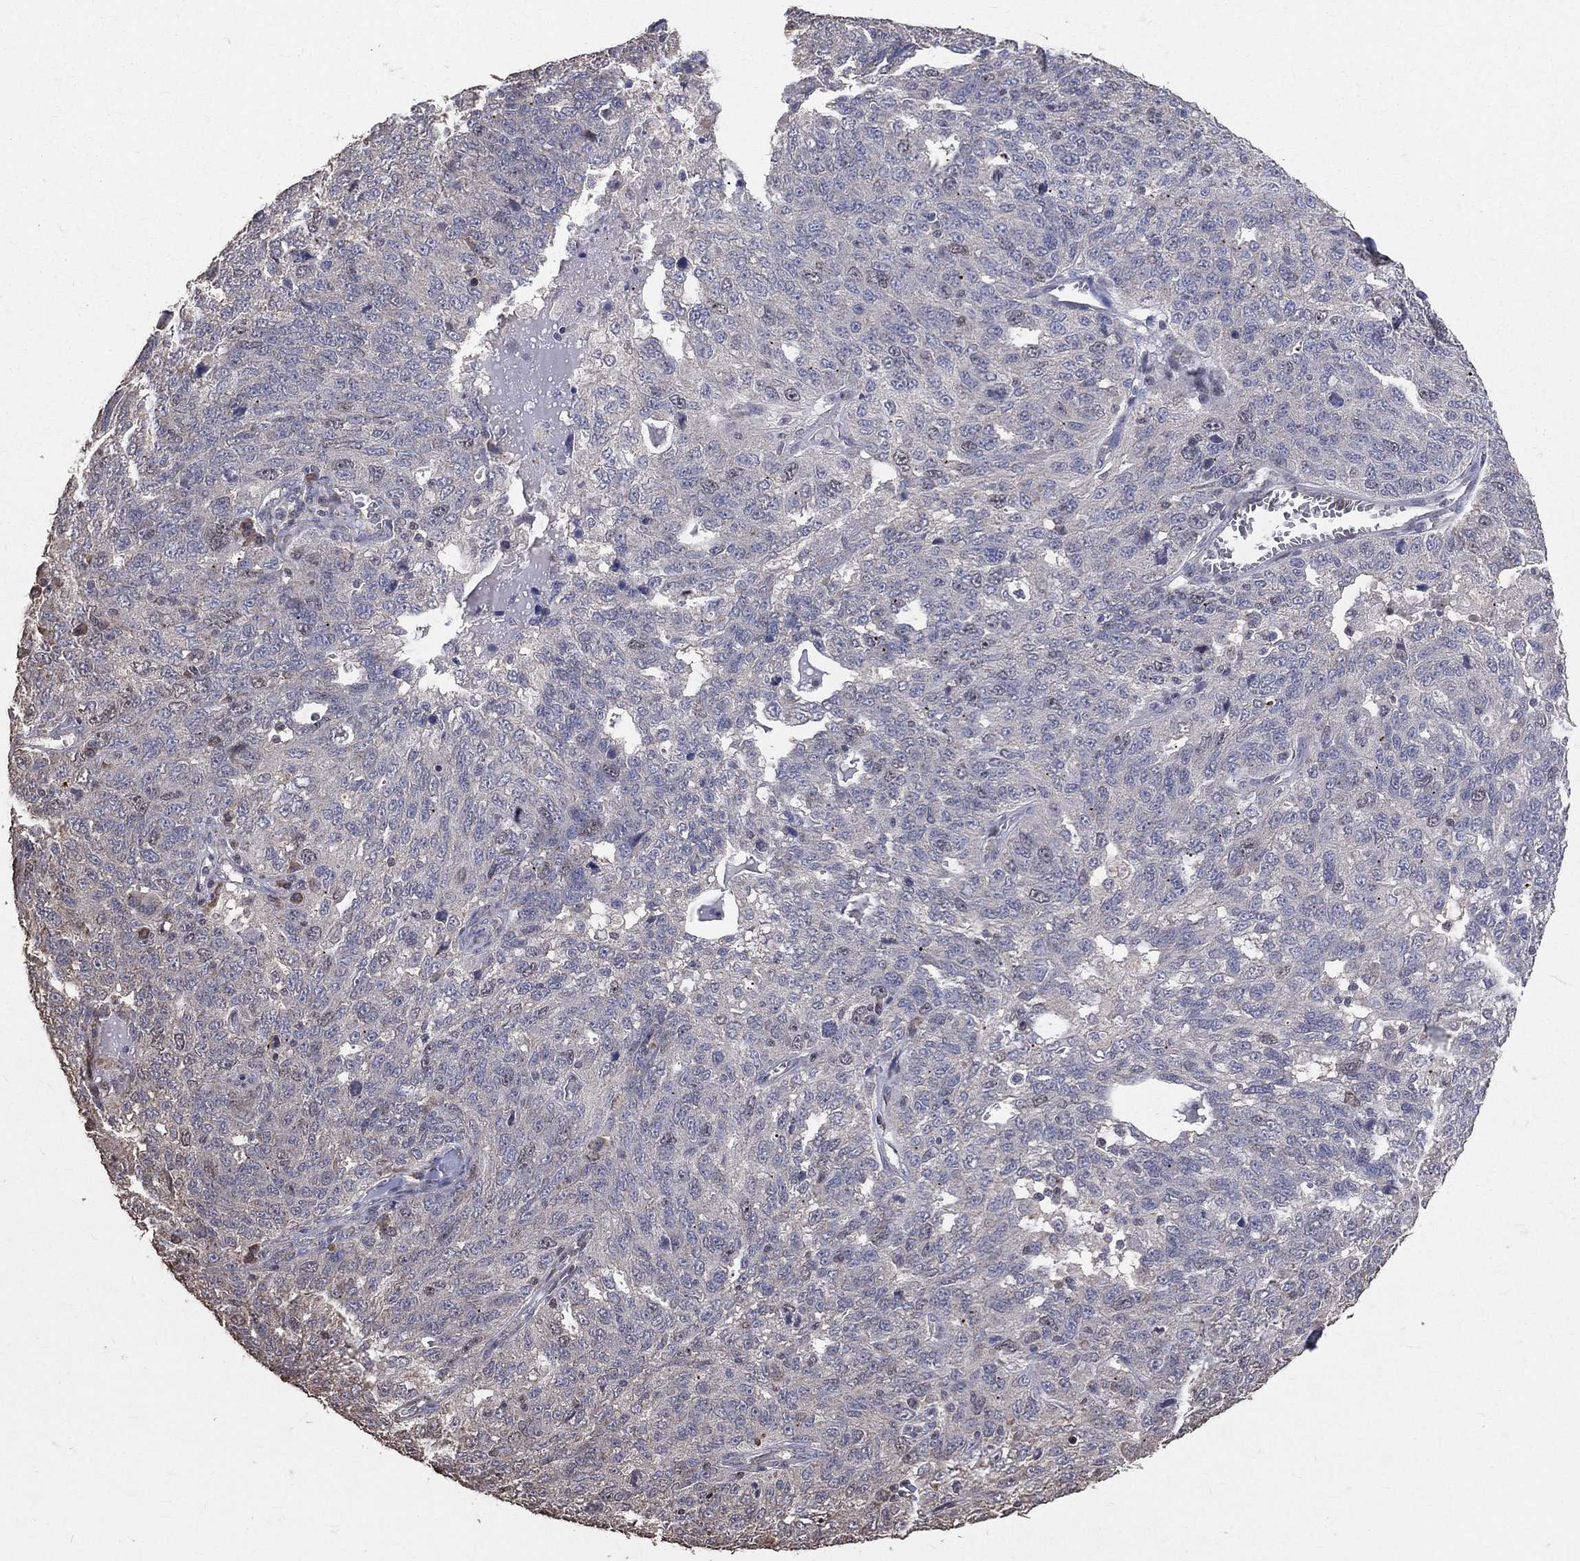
{"staining": {"intensity": "negative", "quantity": "none", "location": "none"}, "tissue": "ovarian cancer", "cell_type": "Tumor cells", "image_type": "cancer", "snomed": [{"axis": "morphology", "description": "Cystadenocarcinoma, serous, NOS"}, {"axis": "topography", "description": "Ovary"}], "caption": "High magnification brightfield microscopy of serous cystadenocarcinoma (ovarian) stained with DAB (brown) and counterstained with hematoxylin (blue): tumor cells show no significant positivity.", "gene": "LY6K", "patient": {"sex": "female", "age": 71}}